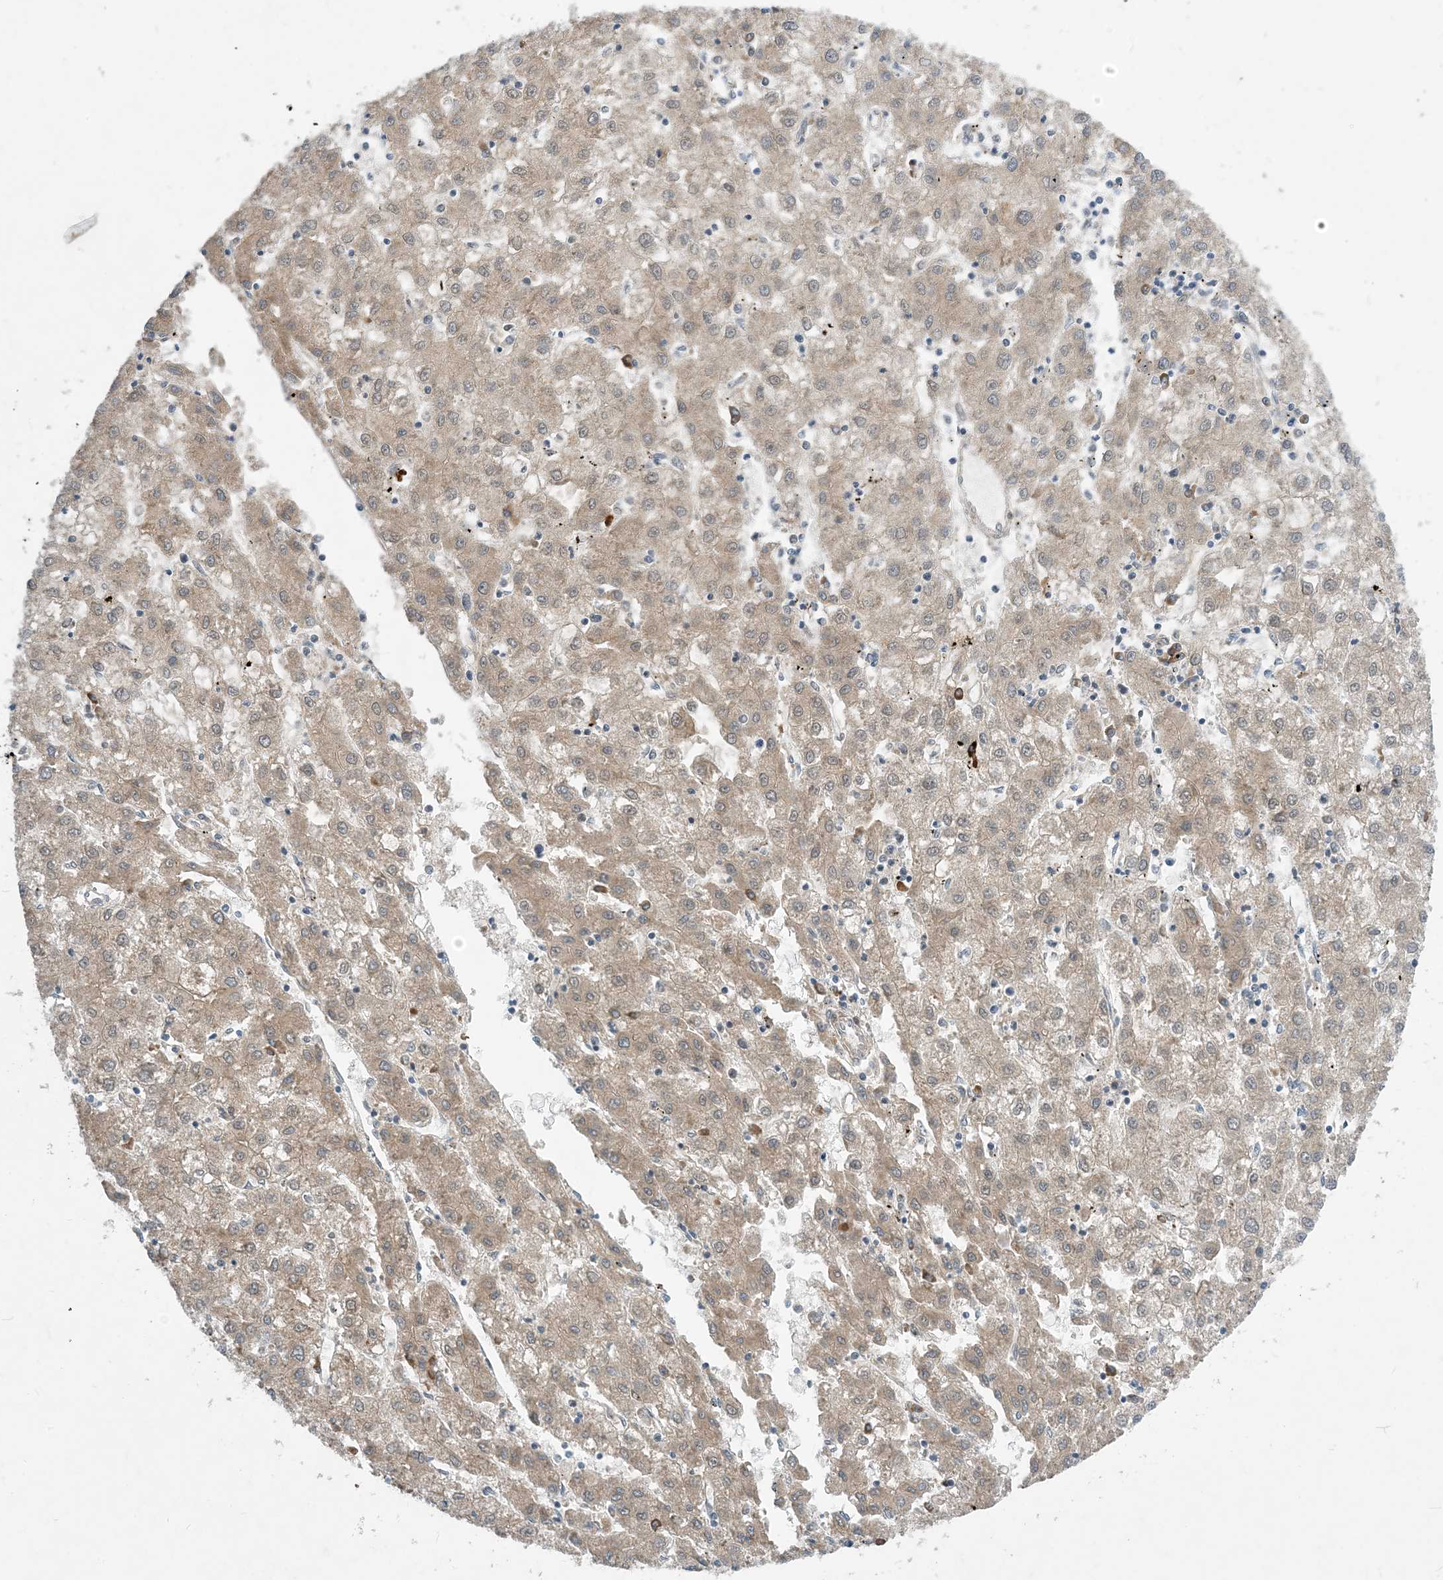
{"staining": {"intensity": "weak", "quantity": ">75%", "location": "cytoplasmic/membranous,nuclear"}, "tissue": "liver cancer", "cell_type": "Tumor cells", "image_type": "cancer", "snomed": [{"axis": "morphology", "description": "Carcinoma, Hepatocellular, NOS"}, {"axis": "topography", "description": "Liver"}], "caption": "Liver cancer stained with a protein marker shows weak staining in tumor cells.", "gene": "PHOSPHO2", "patient": {"sex": "male", "age": 72}}